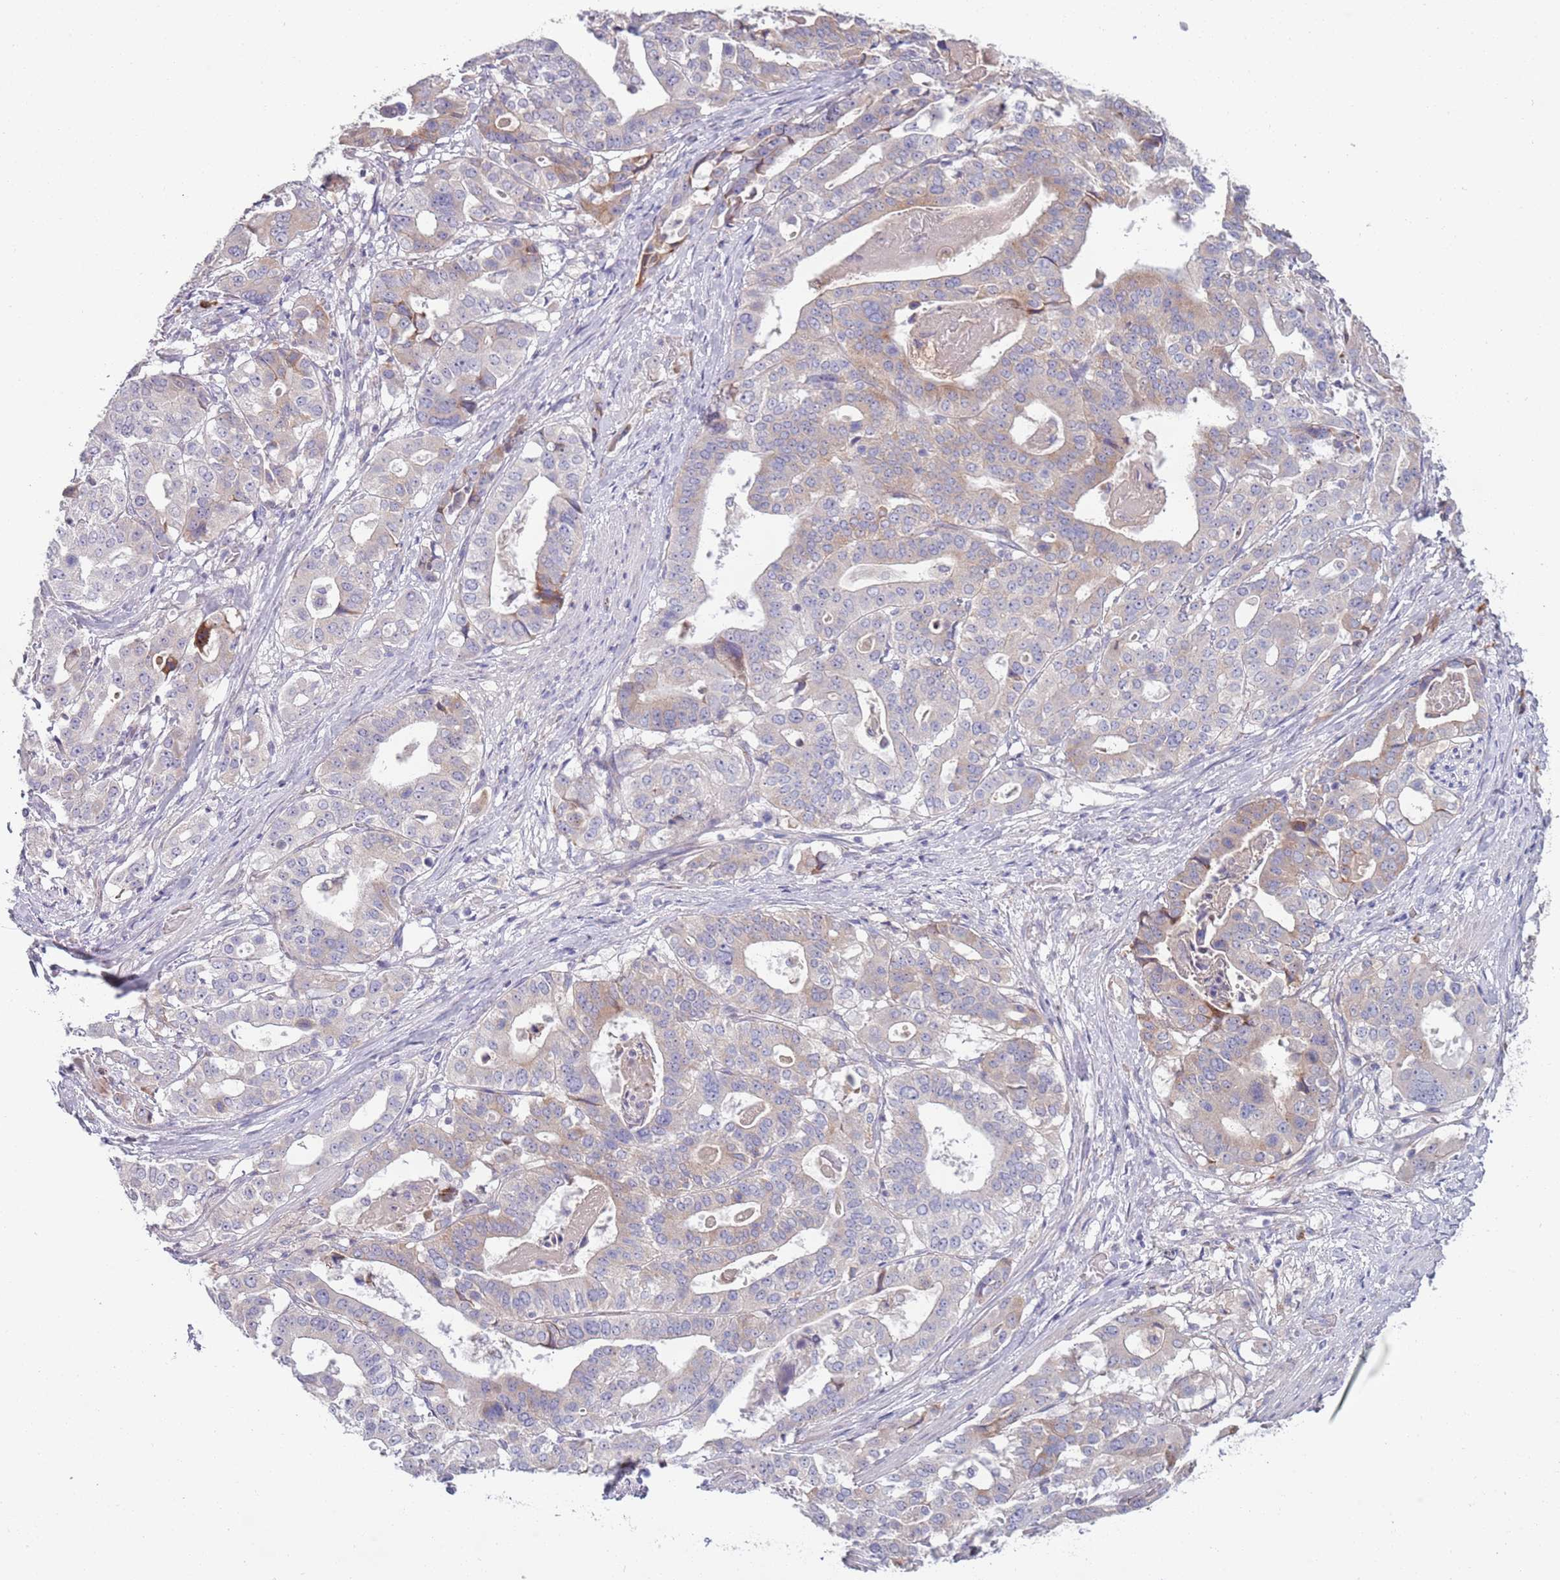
{"staining": {"intensity": "weak", "quantity": "25%-75%", "location": "cytoplasmic/membranous"}, "tissue": "stomach cancer", "cell_type": "Tumor cells", "image_type": "cancer", "snomed": [{"axis": "morphology", "description": "Adenocarcinoma, NOS"}, {"axis": "topography", "description": "Stomach"}], "caption": "Protein staining of stomach adenocarcinoma tissue shows weak cytoplasmic/membranous staining in approximately 25%-75% of tumor cells.", "gene": "LTB", "patient": {"sex": "male", "age": 48}}